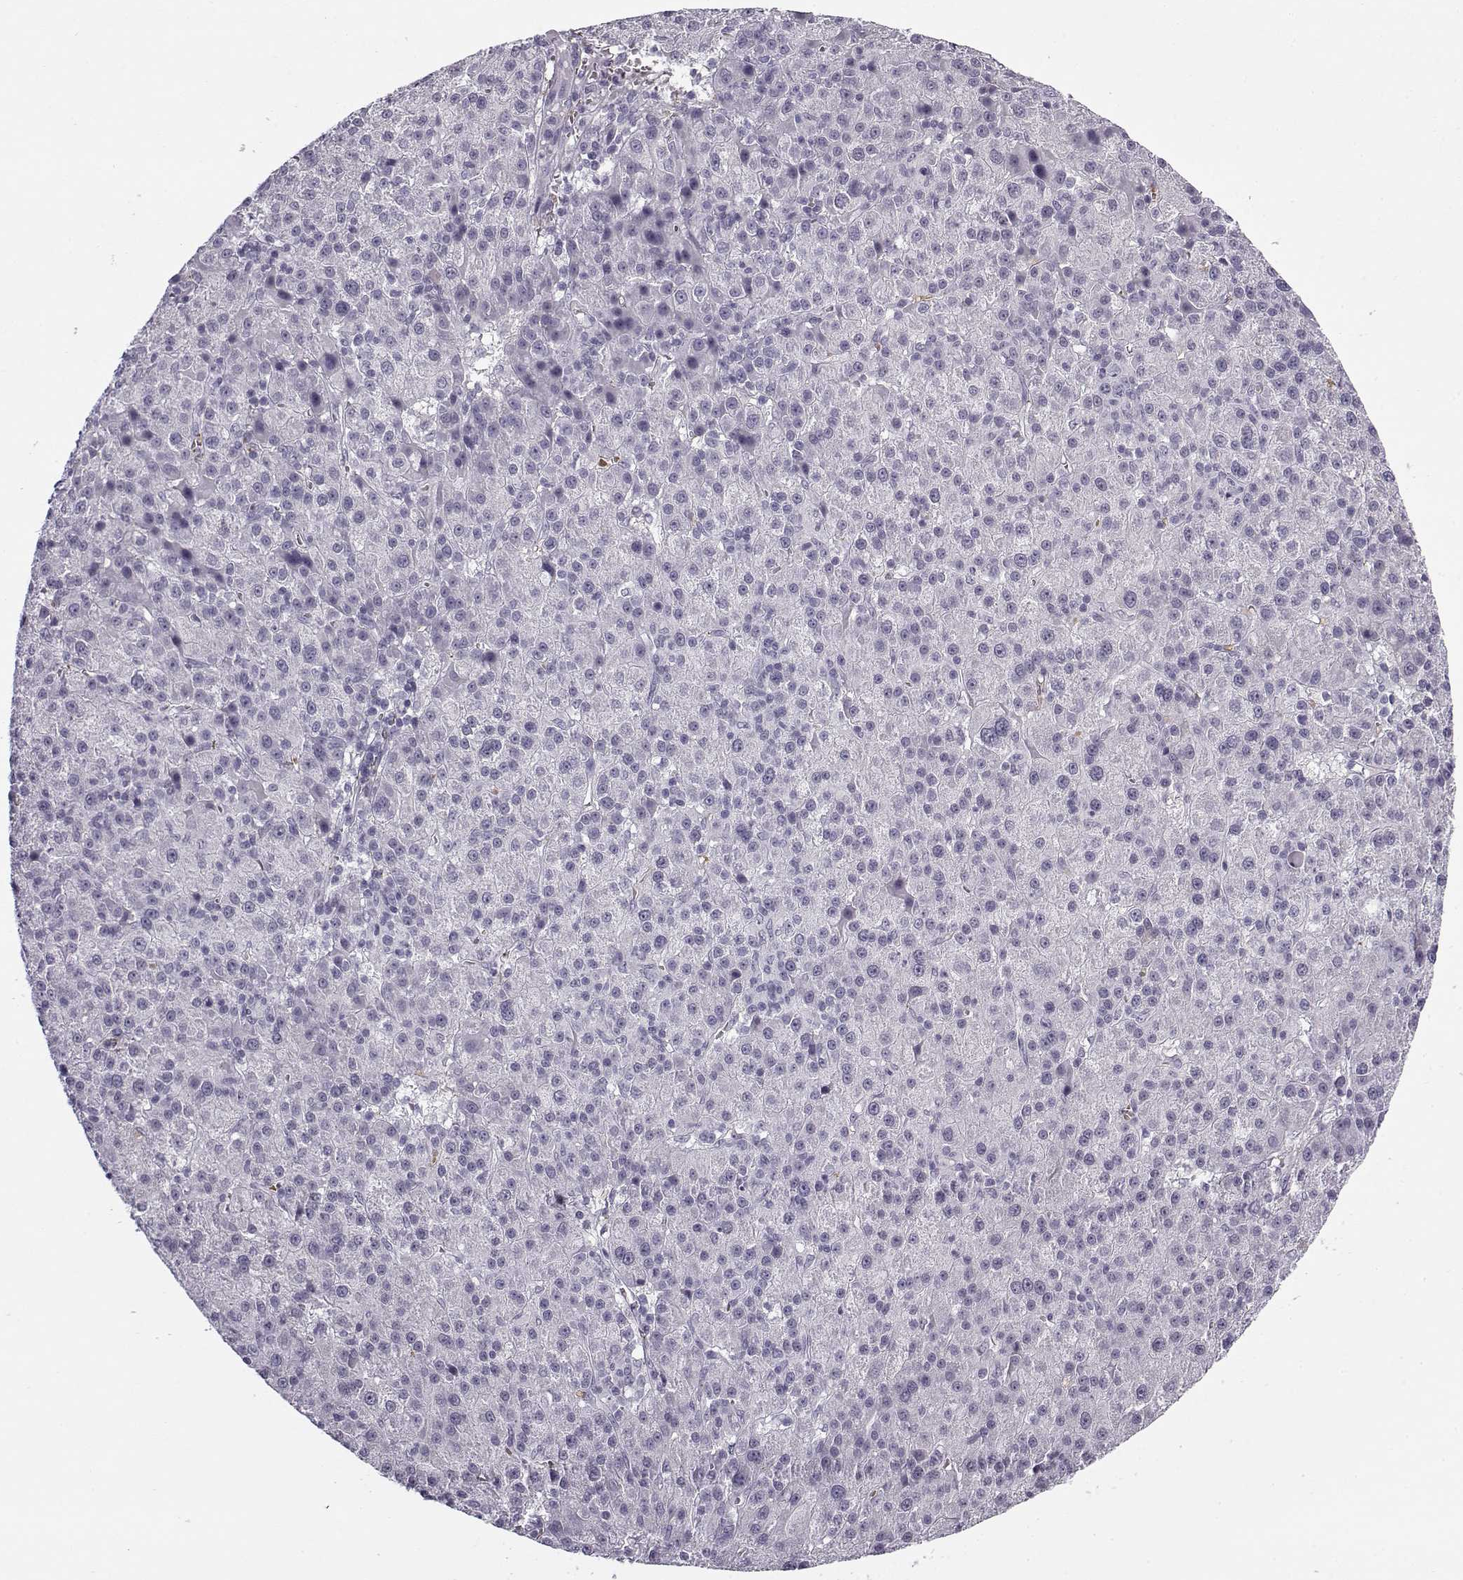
{"staining": {"intensity": "negative", "quantity": "none", "location": "none"}, "tissue": "liver cancer", "cell_type": "Tumor cells", "image_type": "cancer", "snomed": [{"axis": "morphology", "description": "Carcinoma, Hepatocellular, NOS"}, {"axis": "topography", "description": "Liver"}], "caption": "A photomicrograph of liver cancer stained for a protein exhibits no brown staining in tumor cells.", "gene": "SNCA", "patient": {"sex": "female", "age": 60}}